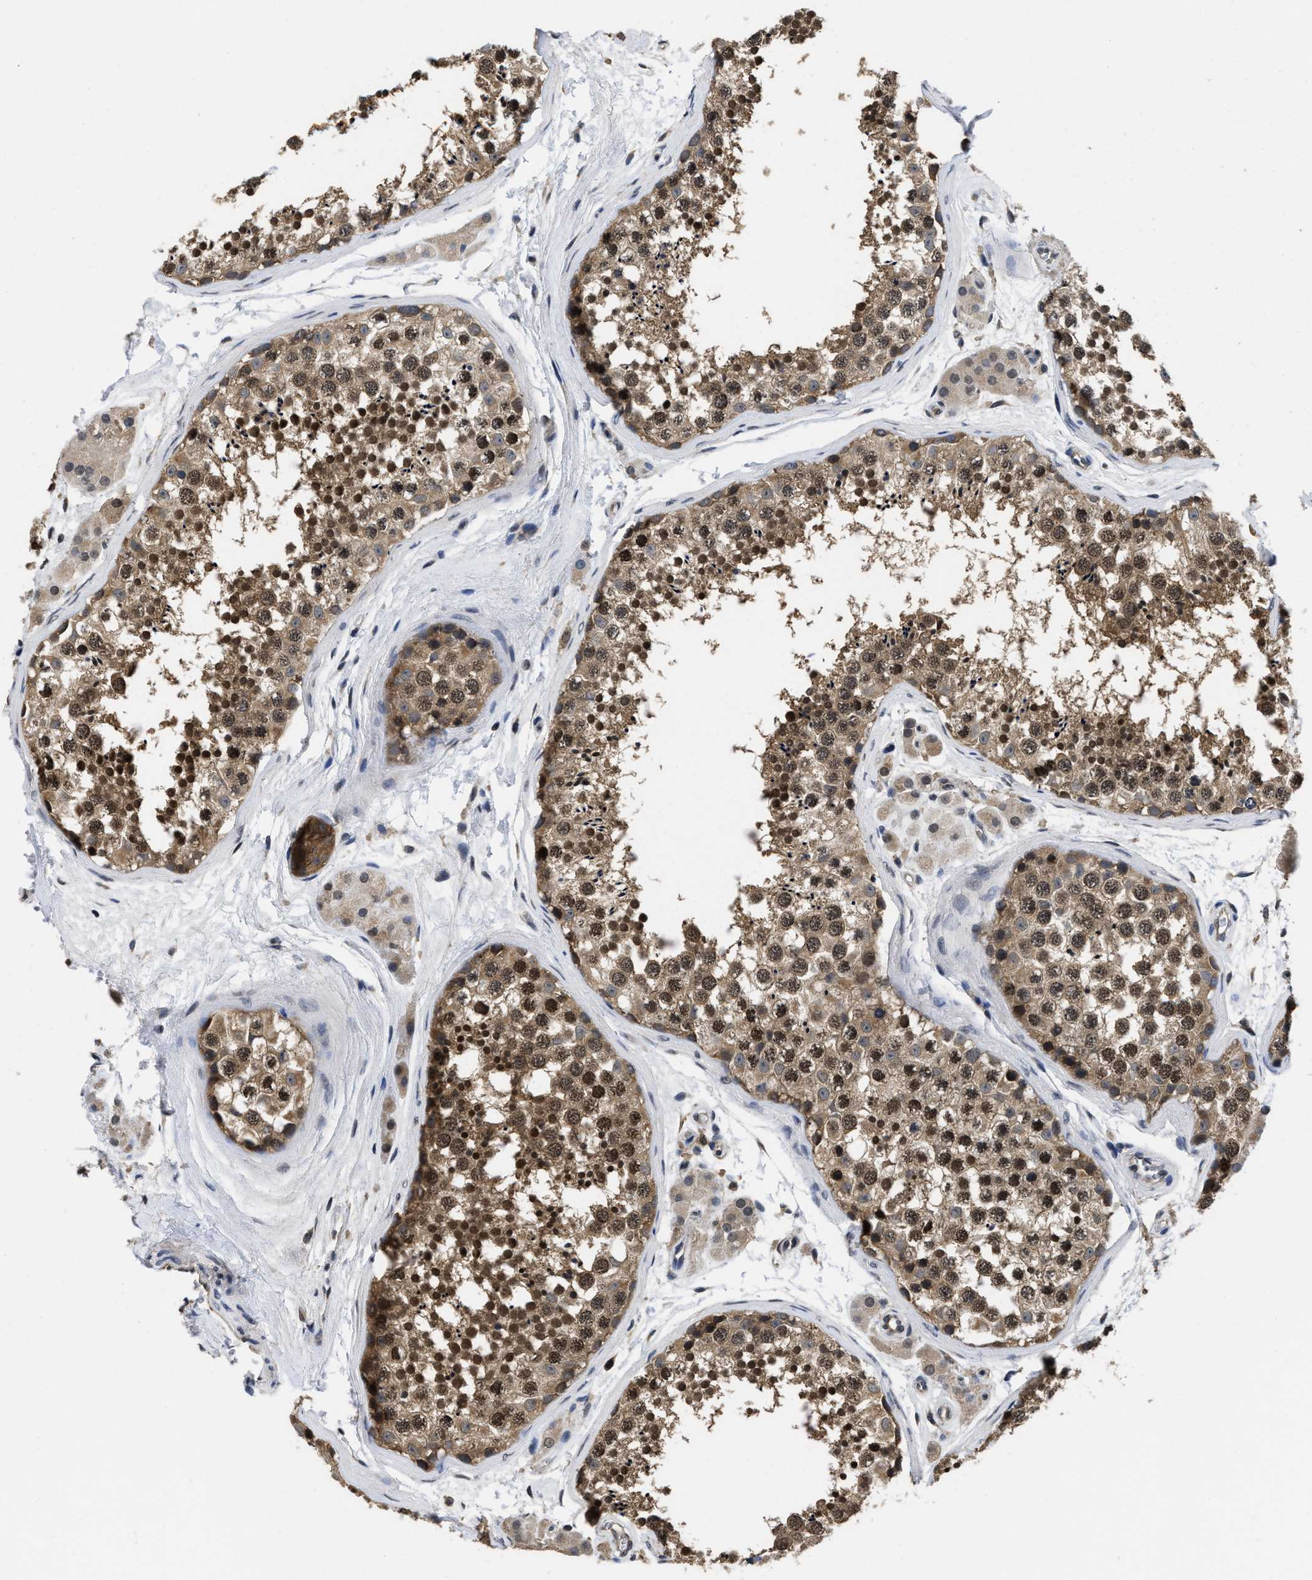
{"staining": {"intensity": "strong", "quantity": "25%-75%", "location": "cytoplasmic/membranous,nuclear"}, "tissue": "testis", "cell_type": "Cells in seminiferous ducts", "image_type": "normal", "snomed": [{"axis": "morphology", "description": "Normal tissue, NOS"}, {"axis": "topography", "description": "Testis"}], "caption": "This photomicrograph reveals normal testis stained with immunohistochemistry to label a protein in brown. The cytoplasmic/membranous,nuclear of cells in seminiferous ducts show strong positivity for the protein. Nuclei are counter-stained blue.", "gene": "MCOLN2", "patient": {"sex": "male", "age": 56}}